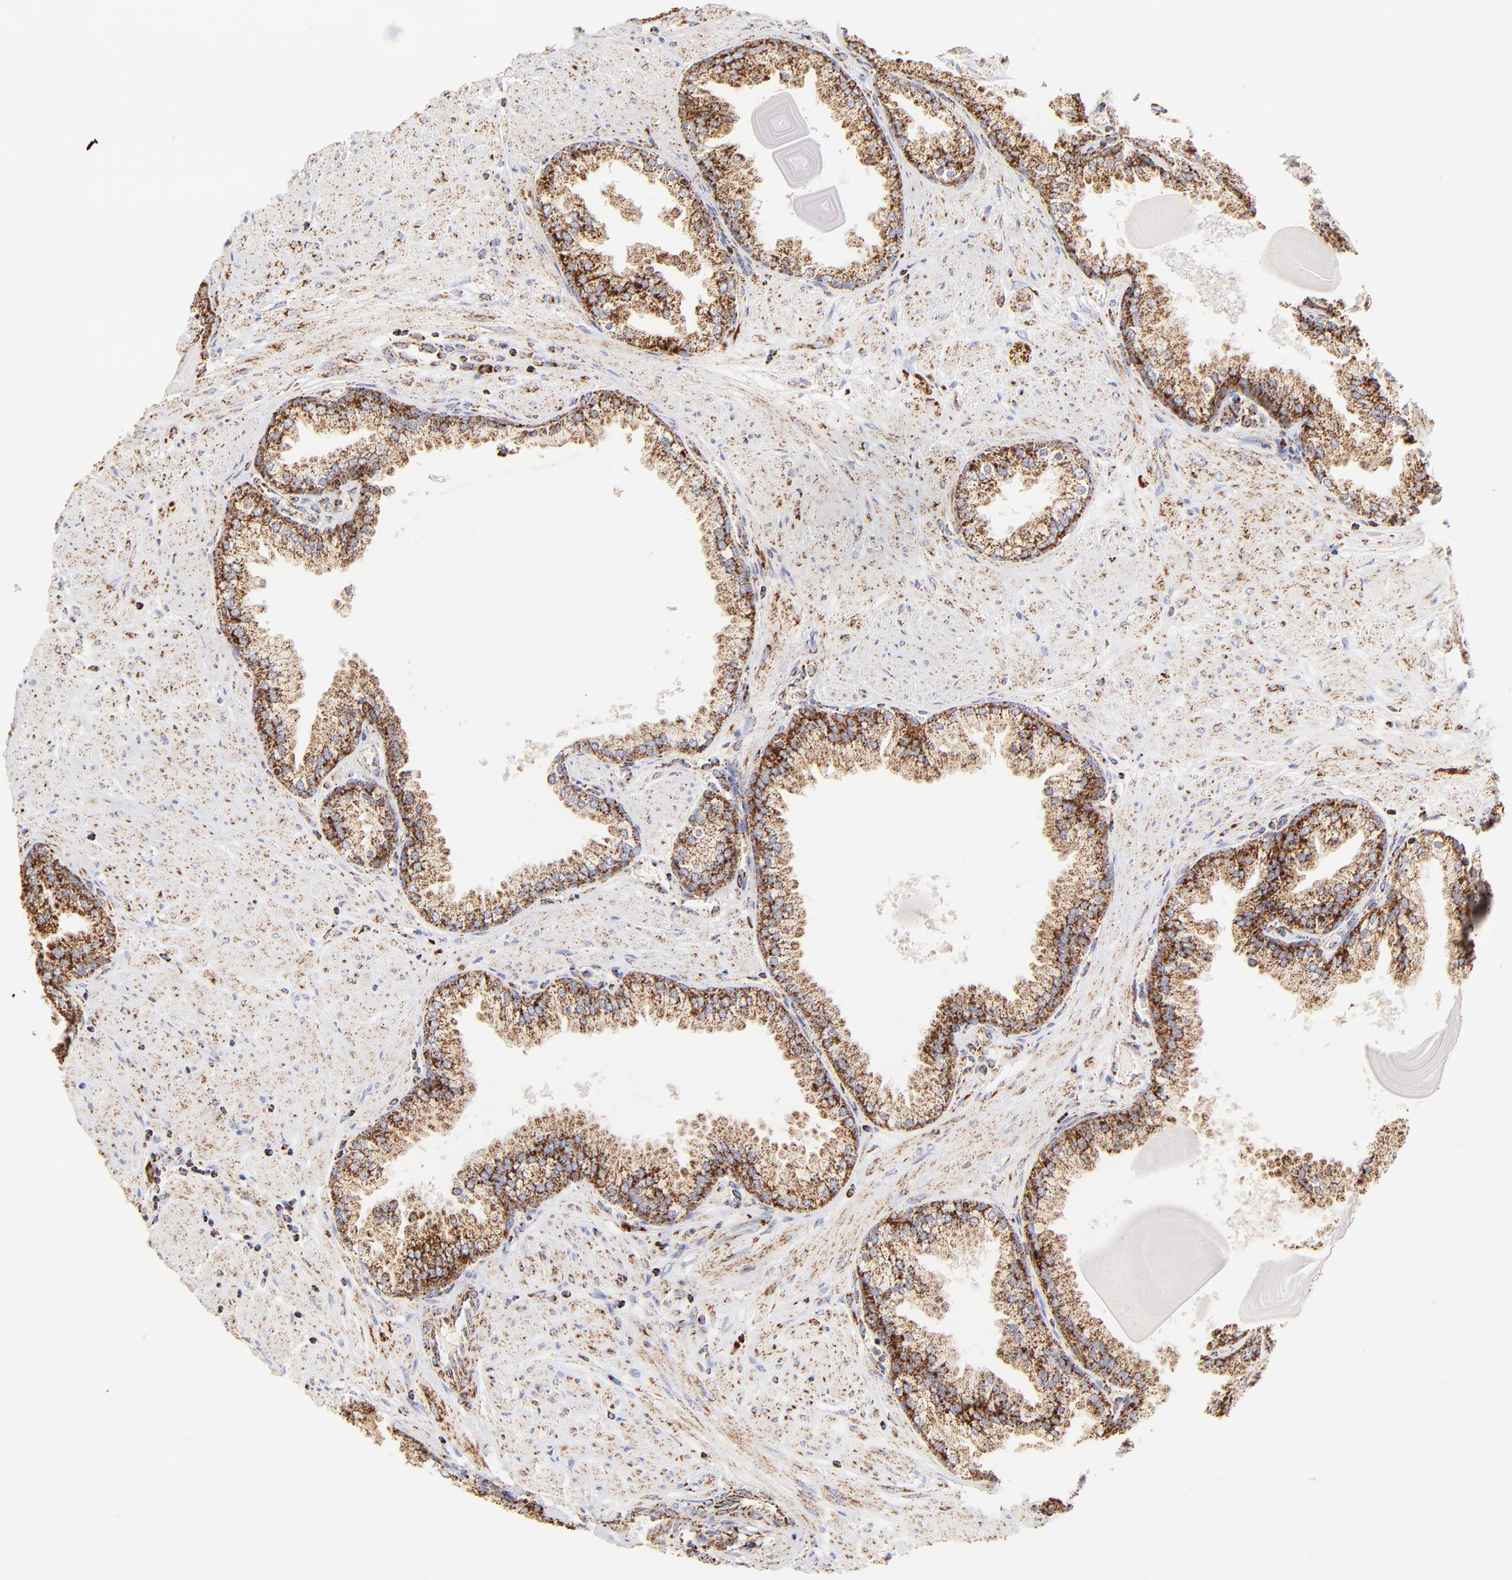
{"staining": {"intensity": "moderate", "quantity": ">75%", "location": "cytoplasmic/membranous"}, "tissue": "prostate", "cell_type": "Glandular cells", "image_type": "normal", "snomed": [{"axis": "morphology", "description": "Normal tissue, NOS"}, {"axis": "topography", "description": "Prostate"}], "caption": "Brown immunohistochemical staining in unremarkable prostate demonstrates moderate cytoplasmic/membranous expression in approximately >75% of glandular cells. The staining was performed using DAB to visualize the protein expression in brown, while the nuclei were stained in blue with hematoxylin (Magnification: 20x).", "gene": "ECH1", "patient": {"sex": "male", "age": 51}}